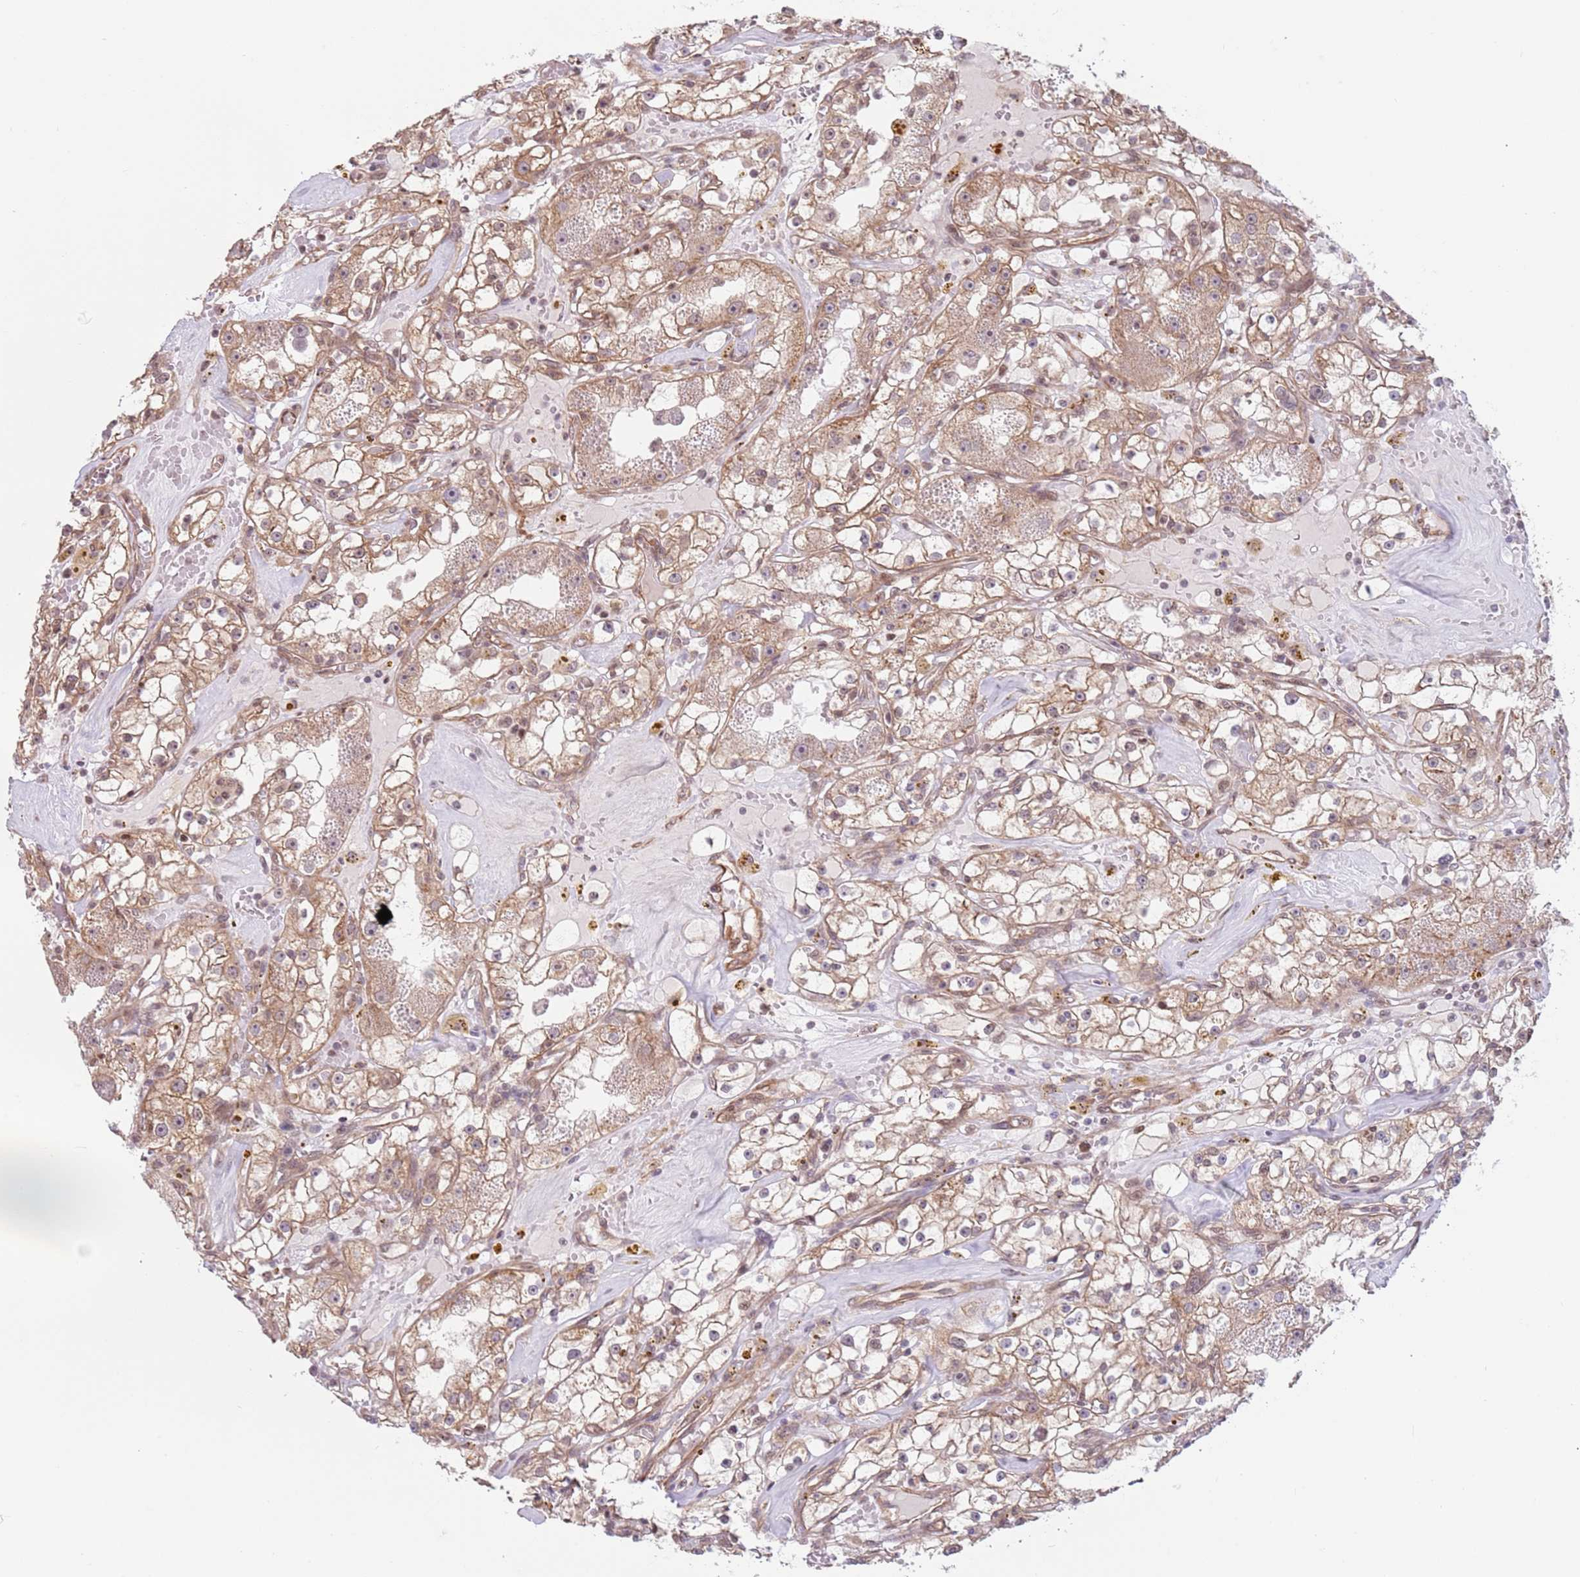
{"staining": {"intensity": "moderate", "quantity": ">75%", "location": "cytoplasmic/membranous"}, "tissue": "renal cancer", "cell_type": "Tumor cells", "image_type": "cancer", "snomed": [{"axis": "morphology", "description": "Adenocarcinoma, NOS"}, {"axis": "topography", "description": "Kidney"}], "caption": "This is a histology image of immunohistochemistry (IHC) staining of renal cancer (adenocarcinoma), which shows moderate expression in the cytoplasmic/membranous of tumor cells.", "gene": "DCAF4", "patient": {"sex": "male", "age": 56}}